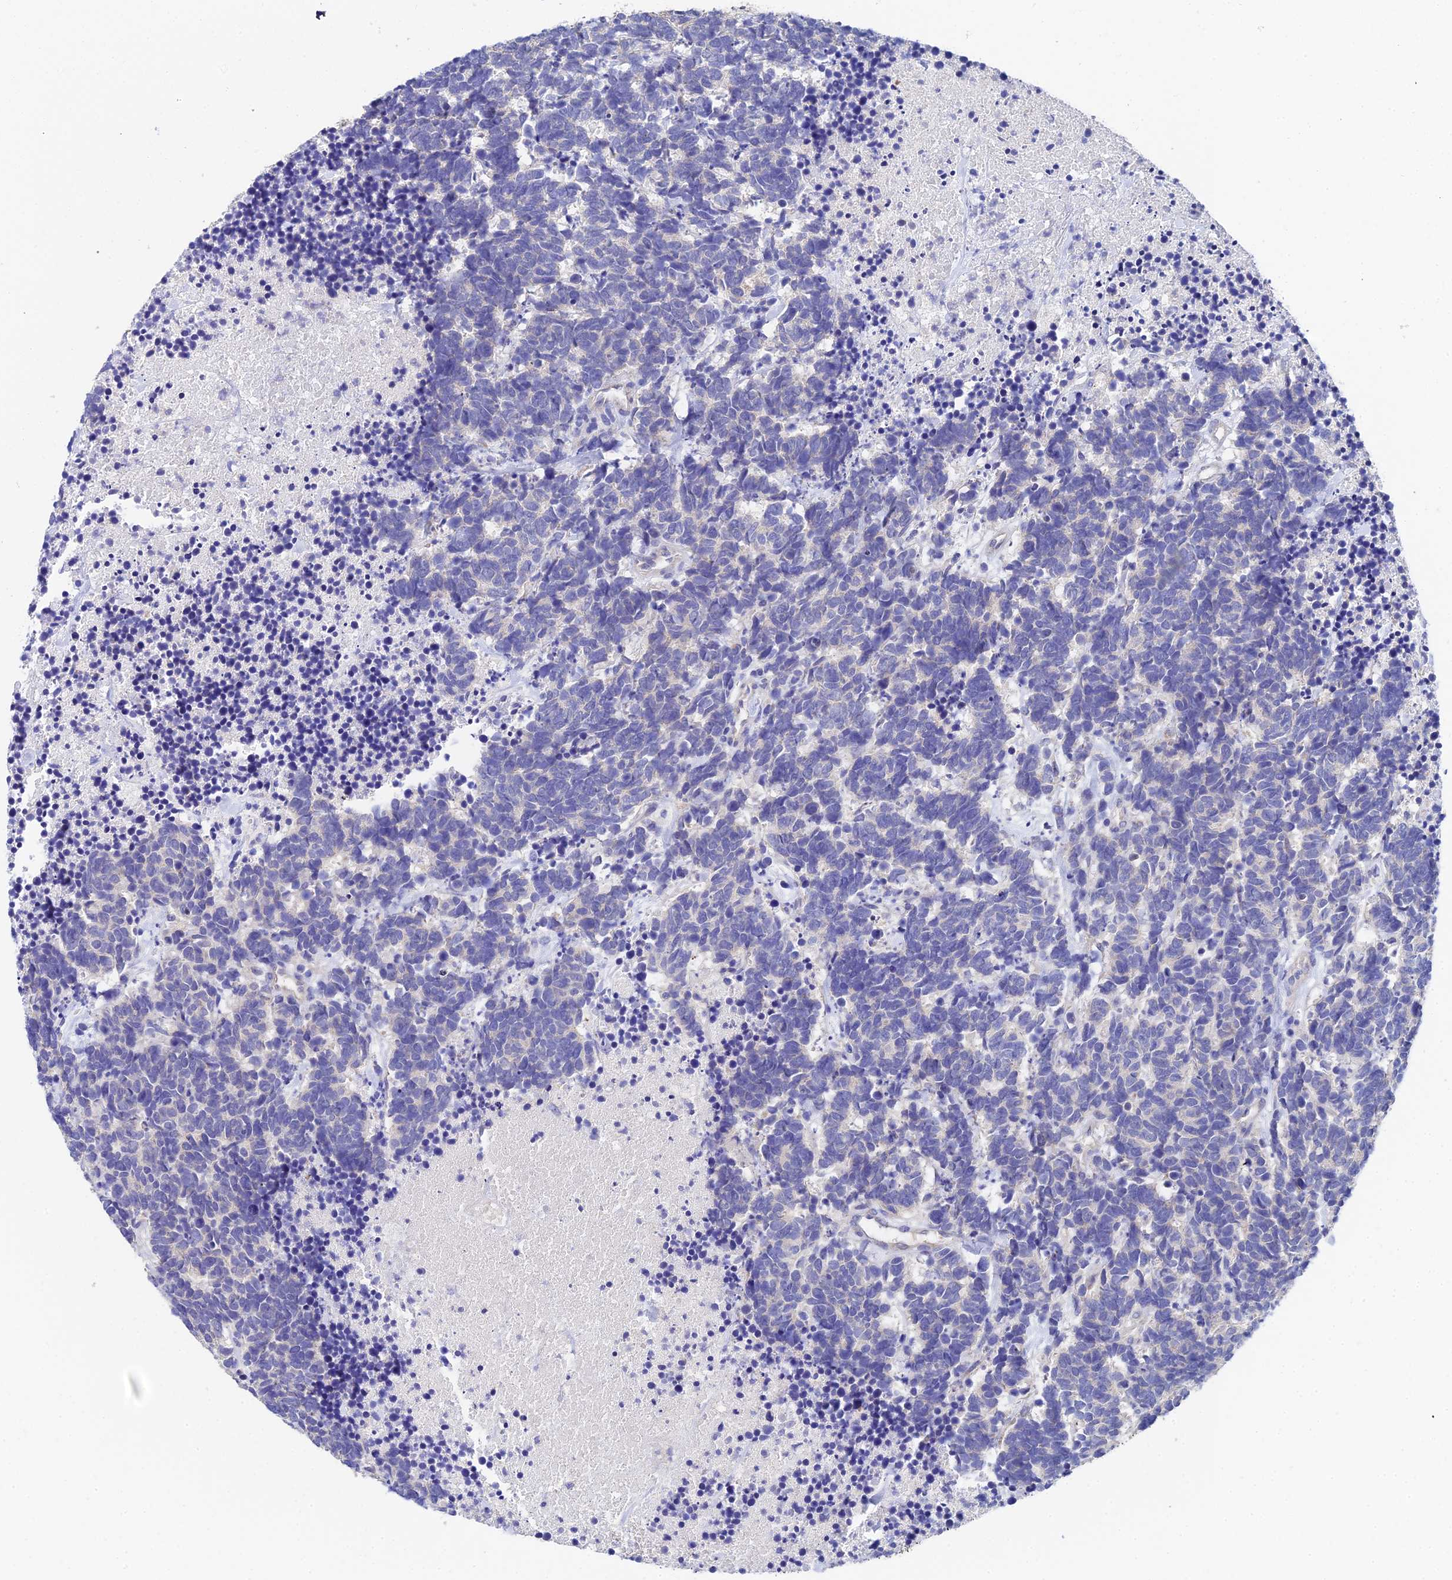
{"staining": {"intensity": "negative", "quantity": "none", "location": "none"}, "tissue": "carcinoid", "cell_type": "Tumor cells", "image_type": "cancer", "snomed": [{"axis": "morphology", "description": "Carcinoma, NOS"}, {"axis": "morphology", "description": "Carcinoid, malignant, NOS"}, {"axis": "topography", "description": "Prostate"}], "caption": "This image is of carcinoma stained with IHC to label a protein in brown with the nuclei are counter-stained blue. There is no positivity in tumor cells.", "gene": "UBE2L3", "patient": {"sex": "male", "age": 57}}